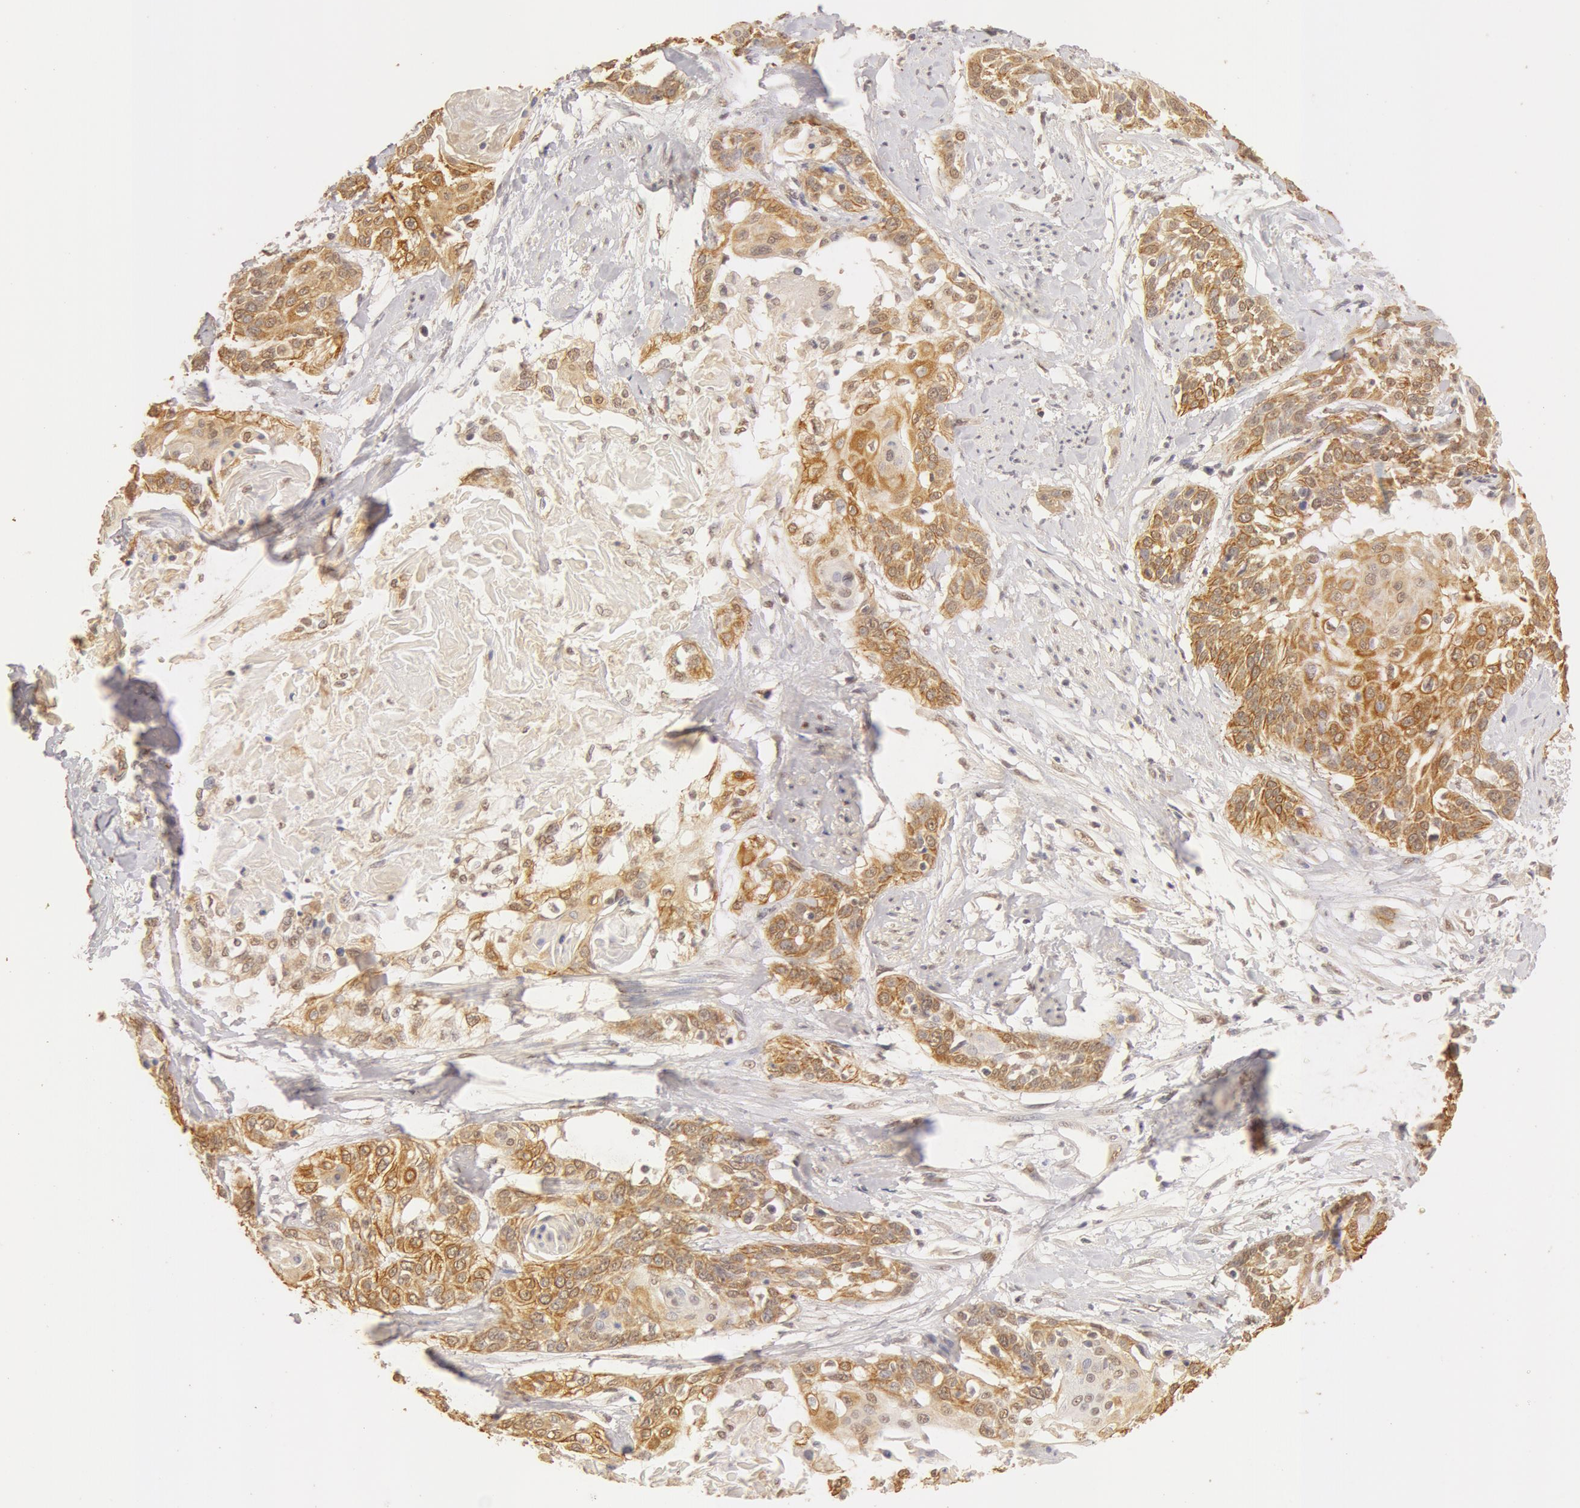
{"staining": {"intensity": "moderate", "quantity": "25%-75%", "location": "cytoplasmic/membranous,nuclear"}, "tissue": "cervical cancer", "cell_type": "Tumor cells", "image_type": "cancer", "snomed": [{"axis": "morphology", "description": "Squamous cell carcinoma, NOS"}, {"axis": "topography", "description": "Cervix"}], "caption": "Tumor cells display medium levels of moderate cytoplasmic/membranous and nuclear expression in approximately 25%-75% of cells in cervical squamous cell carcinoma.", "gene": "SNRNP70", "patient": {"sex": "female", "age": 57}}